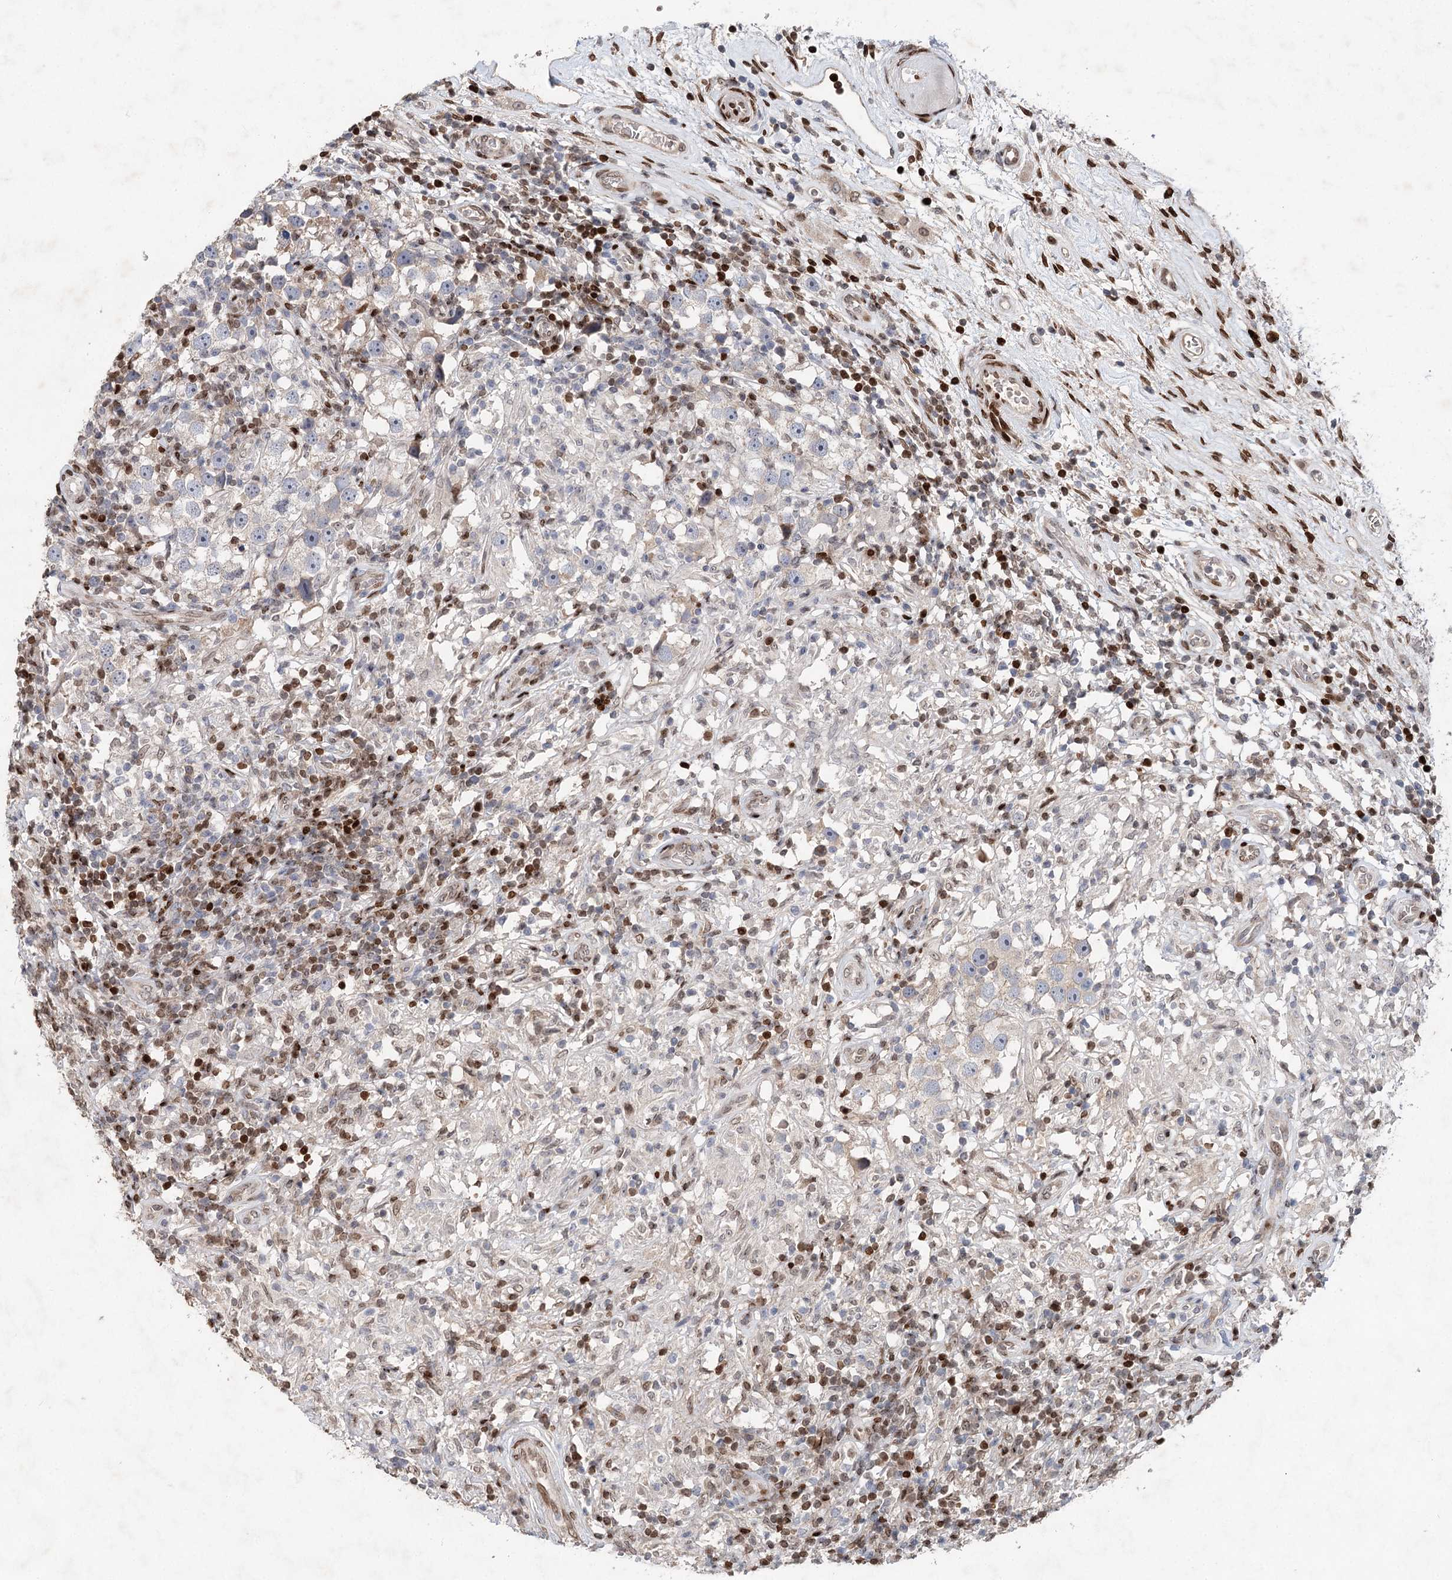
{"staining": {"intensity": "negative", "quantity": "none", "location": "none"}, "tissue": "testis cancer", "cell_type": "Tumor cells", "image_type": "cancer", "snomed": [{"axis": "morphology", "description": "Seminoma, NOS"}, {"axis": "topography", "description": "Testis"}], "caption": "An immunohistochemistry image of testis cancer (seminoma) is shown. There is no staining in tumor cells of testis cancer (seminoma).", "gene": "FRMD4A", "patient": {"sex": "male", "age": 49}}